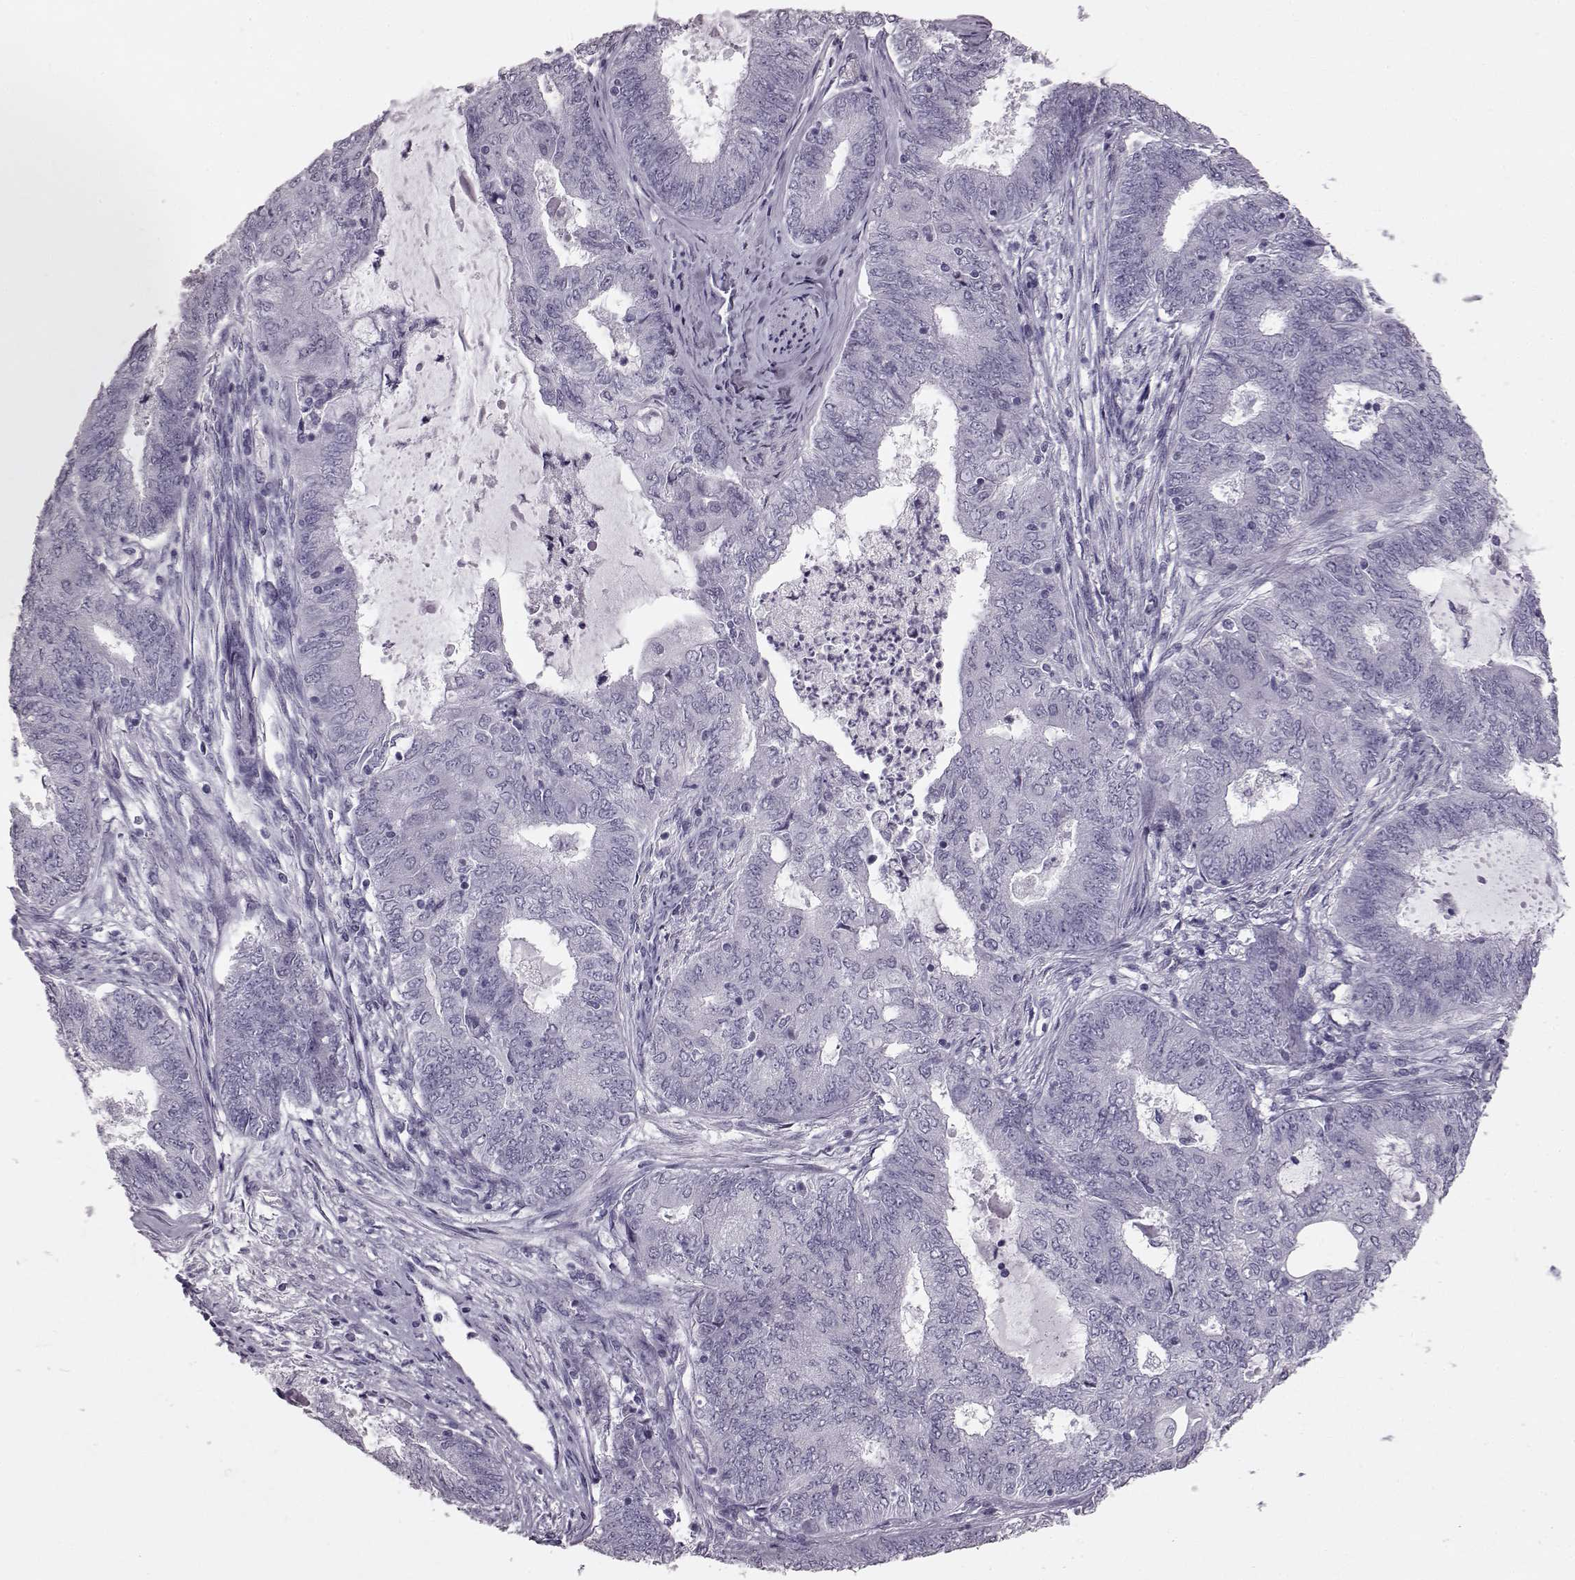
{"staining": {"intensity": "negative", "quantity": "none", "location": "none"}, "tissue": "endometrial cancer", "cell_type": "Tumor cells", "image_type": "cancer", "snomed": [{"axis": "morphology", "description": "Adenocarcinoma, NOS"}, {"axis": "topography", "description": "Endometrium"}], "caption": "Micrograph shows no protein positivity in tumor cells of endometrial adenocarcinoma tissue.", "gene": "TCHHL1", "patient": {"sex": "female", "age": 62}}